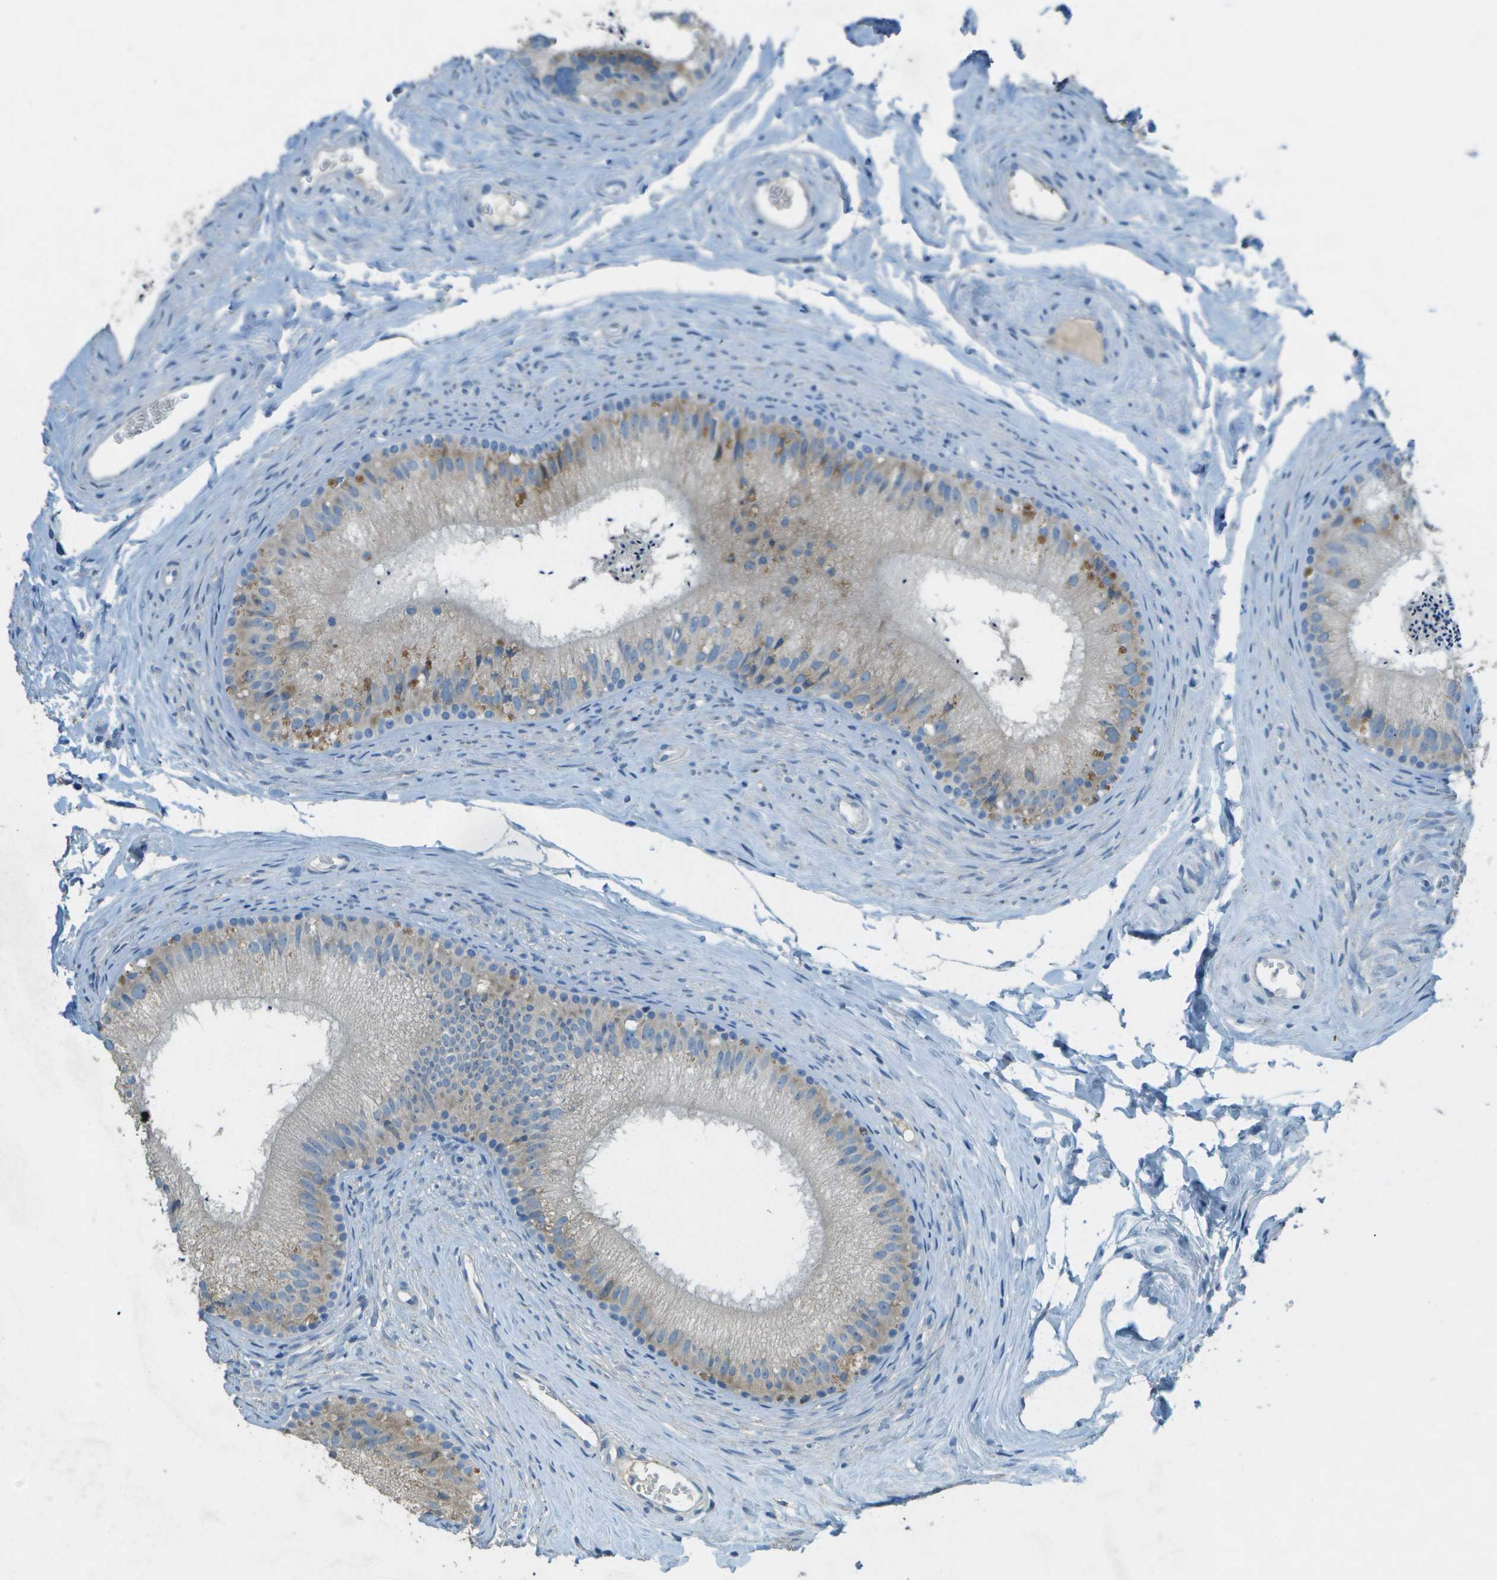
{"staining": {"intensity": "moderate", "quantity": ">75%", "location": "cytoplasmic/membranous"}, "tissue": "epididymis", "cell_type": "Glandular cells", "image_type": "normal", "snomed": [{"axis": "morphology", "description": "Normal tissue, NOS"}, {"axis": "topography", "description": "Epididymis"}], "caption": "Immunohistochemistry (IHC) staining of normal epididymis, which shows medium levels of moderate cytoplasmic/membranous positivity in about >75% of glandular cells indicating moderate cytoplasmic/membranous protein staining. The staining was performed using DAB (3,3'-diaminobenzidine) (brown) for protein detection and nuclei were counterstained in hematoxylin (blue).", "gene": "LGI2", "patient": {"sex": "male", "age": 56}}